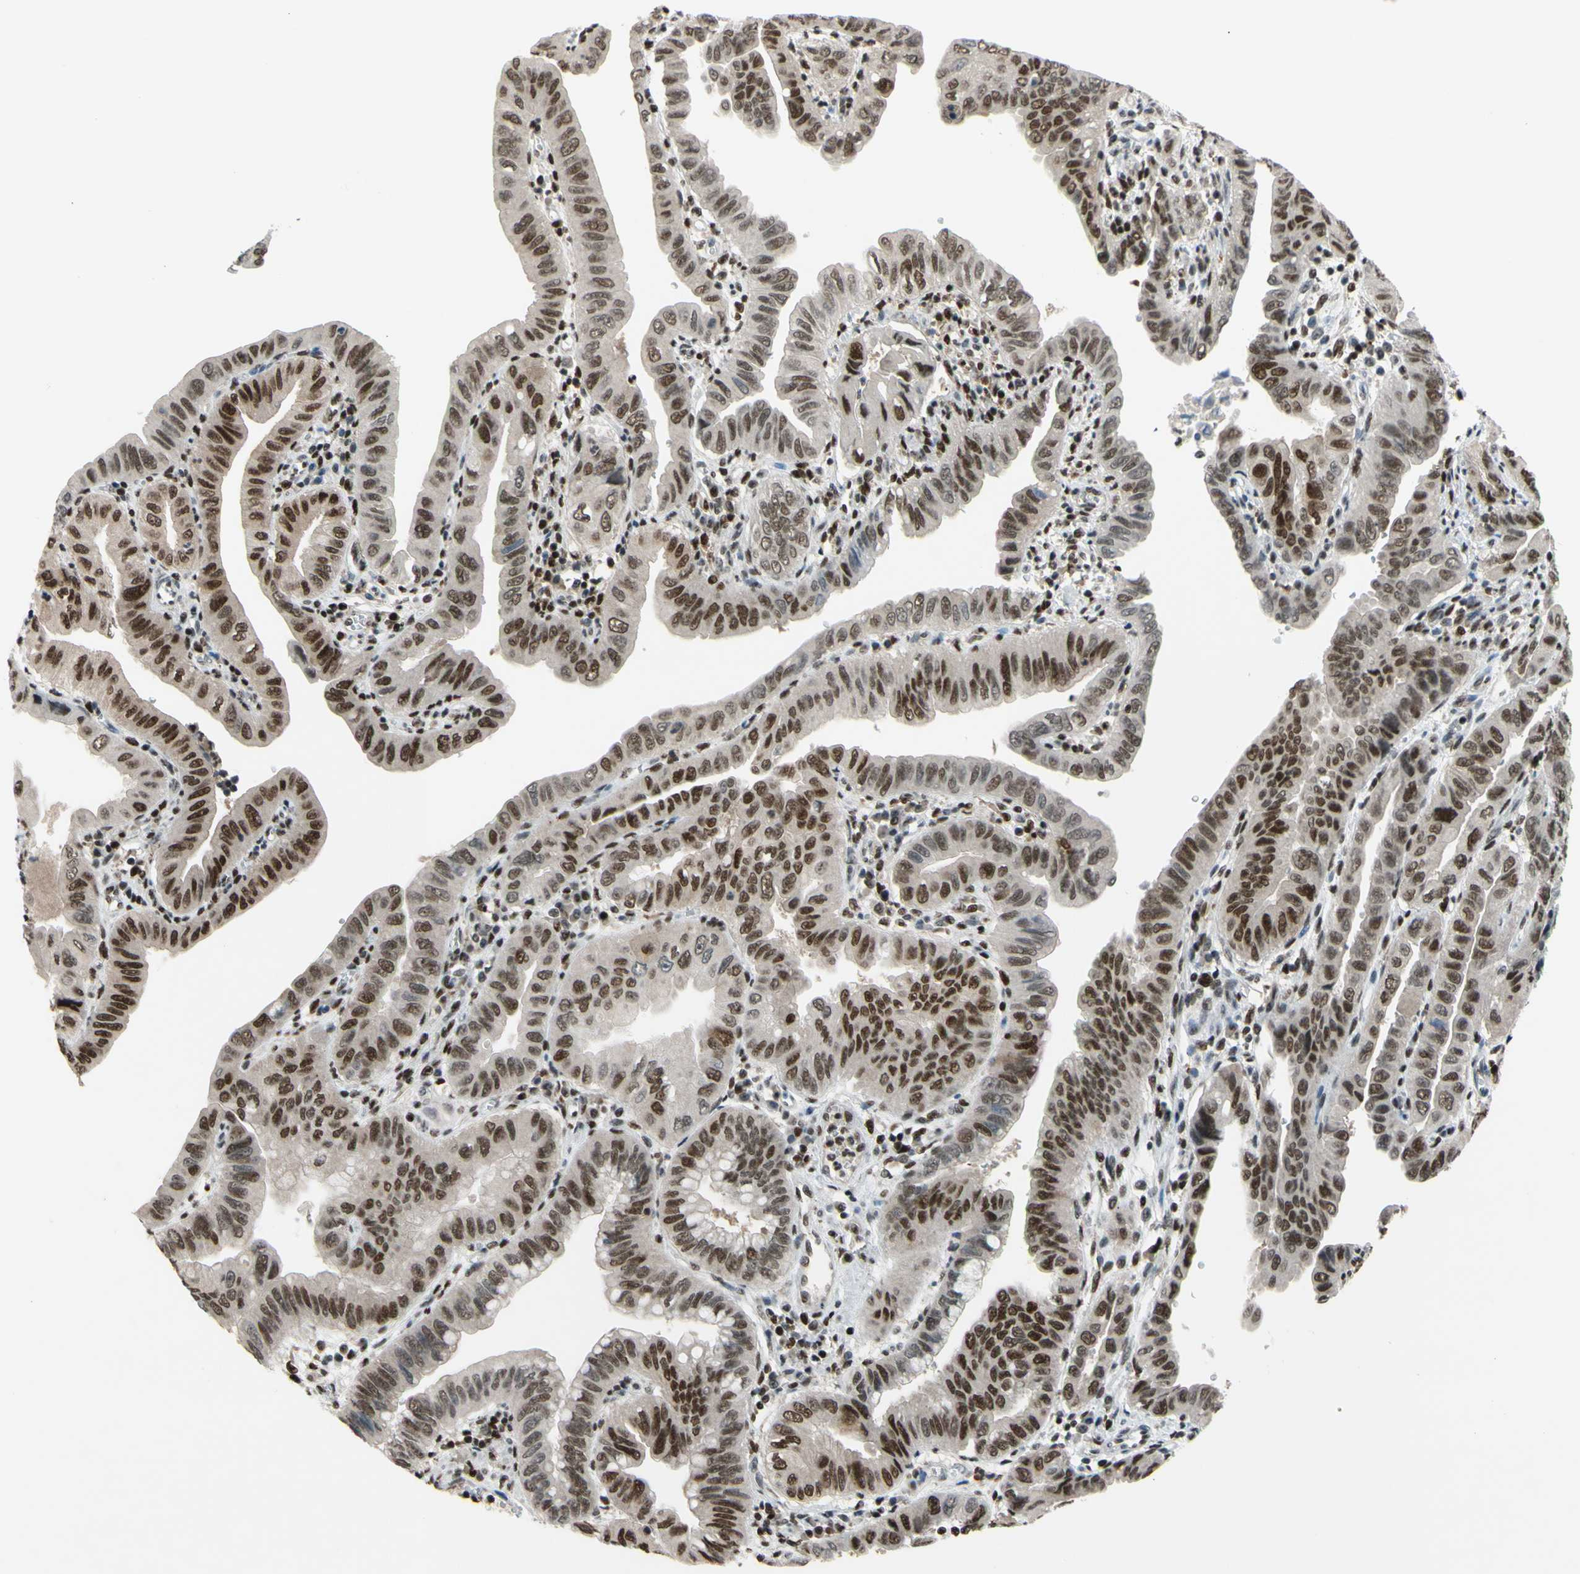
{"staining": {"intensity": "moderate", "quantity": ">75%", "location": "cytoplasmic/membranous,nuclear"}, "tissue": "pancreatic cancer", "cell_type": "Tumor cells", "image_type": "cancer", "snomed": [{"axis": "morphology", "description": "Normal tissue, NOS"}, {"axis": "topography", "description": "Lymph node"}], "caption": "IHC (DAB) staining of human pancreatic cancer shows moderate cytoplasmic/membranous and nuclear protein positivity in about >75% of tumor cells.", "gene": "FKBP5", "patient": {"sex": "male", "age": 50}}